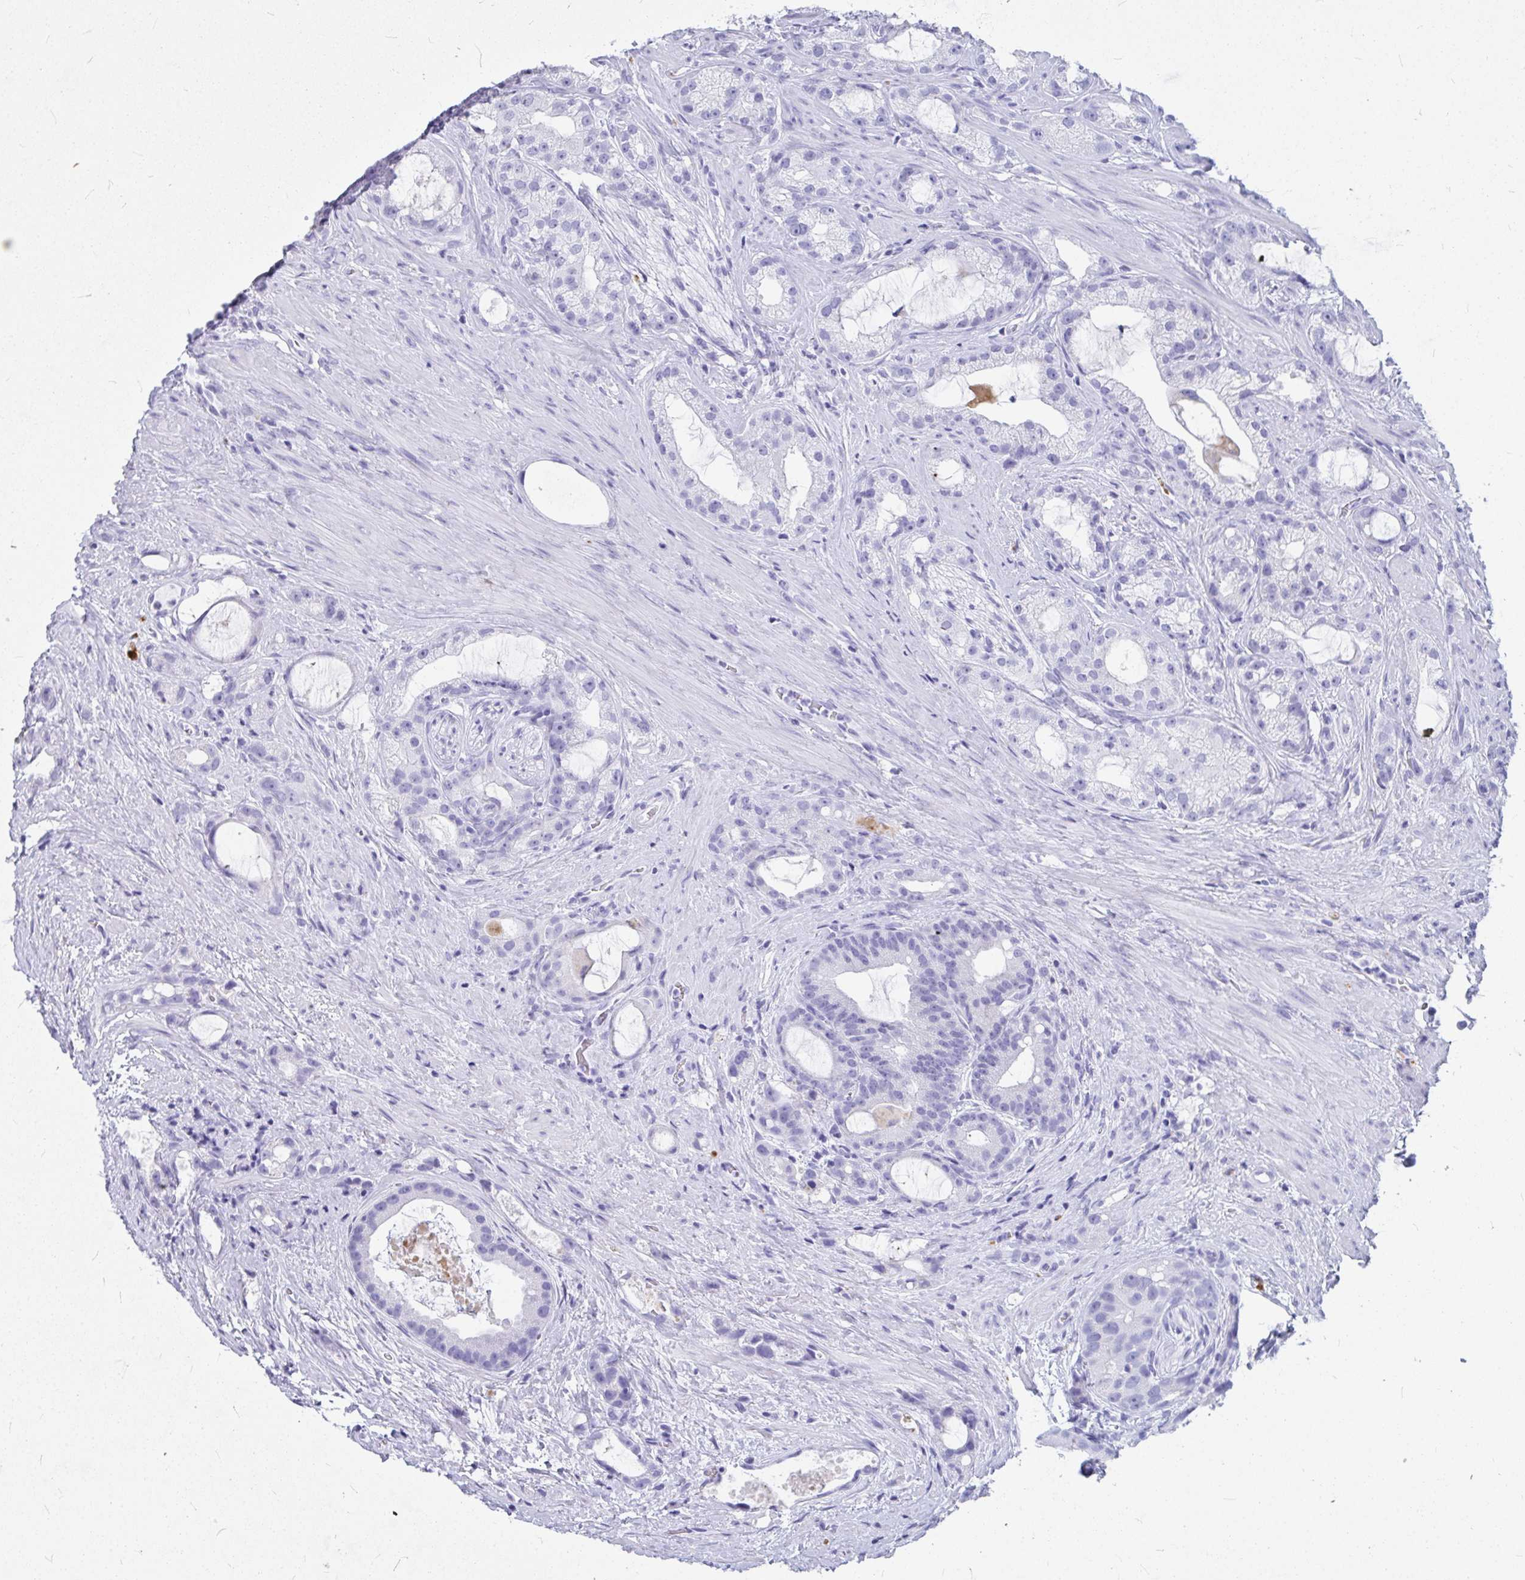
{"staining": {"intensity": "negative", "quantity": "none", "location": "none"}, "tissue": "prostate cancer", "cell_type": "Tumor cells", "image_type": "cancer", "snomed": [{"axis": "morphology", "description": "Adenocarcinoma, High grade"}, {"axis": "topography", "description": "Prostate"}], "caption": "Tumor cells show no significant positivity in prostate cancer.", "gene": "OR5J2", "patient": {"sex": "male", "age": 65}}